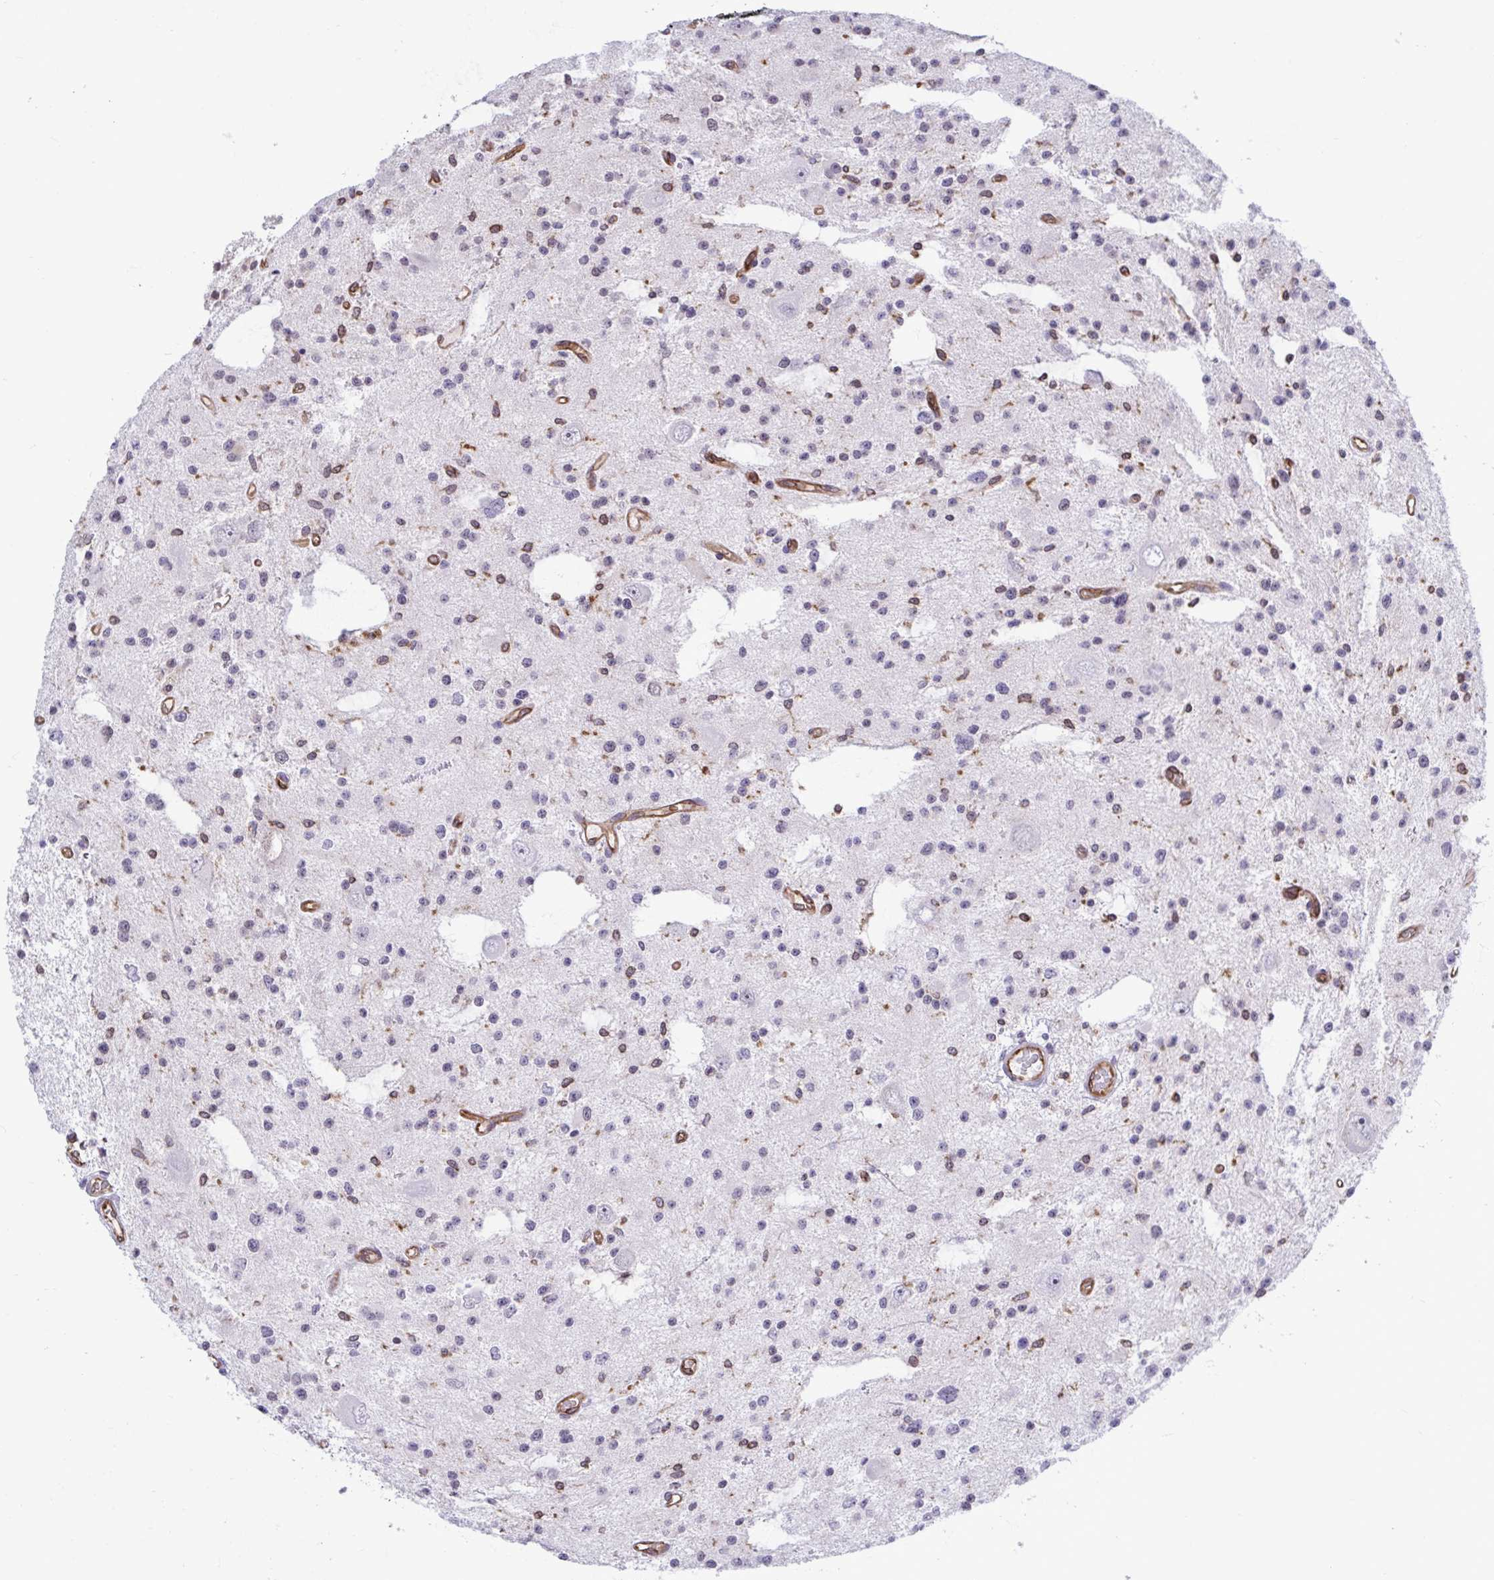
{"staining": {"intensity": "weak", "quantity": "<25%", "location": "nuclear"}, "tissue": "glioma", "cell_type": "Tumor cells", "image_type": "cancer", "snomed": [{"axis": "morphology", "description": "Glioma, malignant, Low grade"}, {"axis": "topography", "description": "Brain"}], "caption": "This is an immunohistochemistry micrograph of human glioma. There is no expression in tumor cells.", "gene": "EML1", "patient": {"sex": "male", "age": 43}}